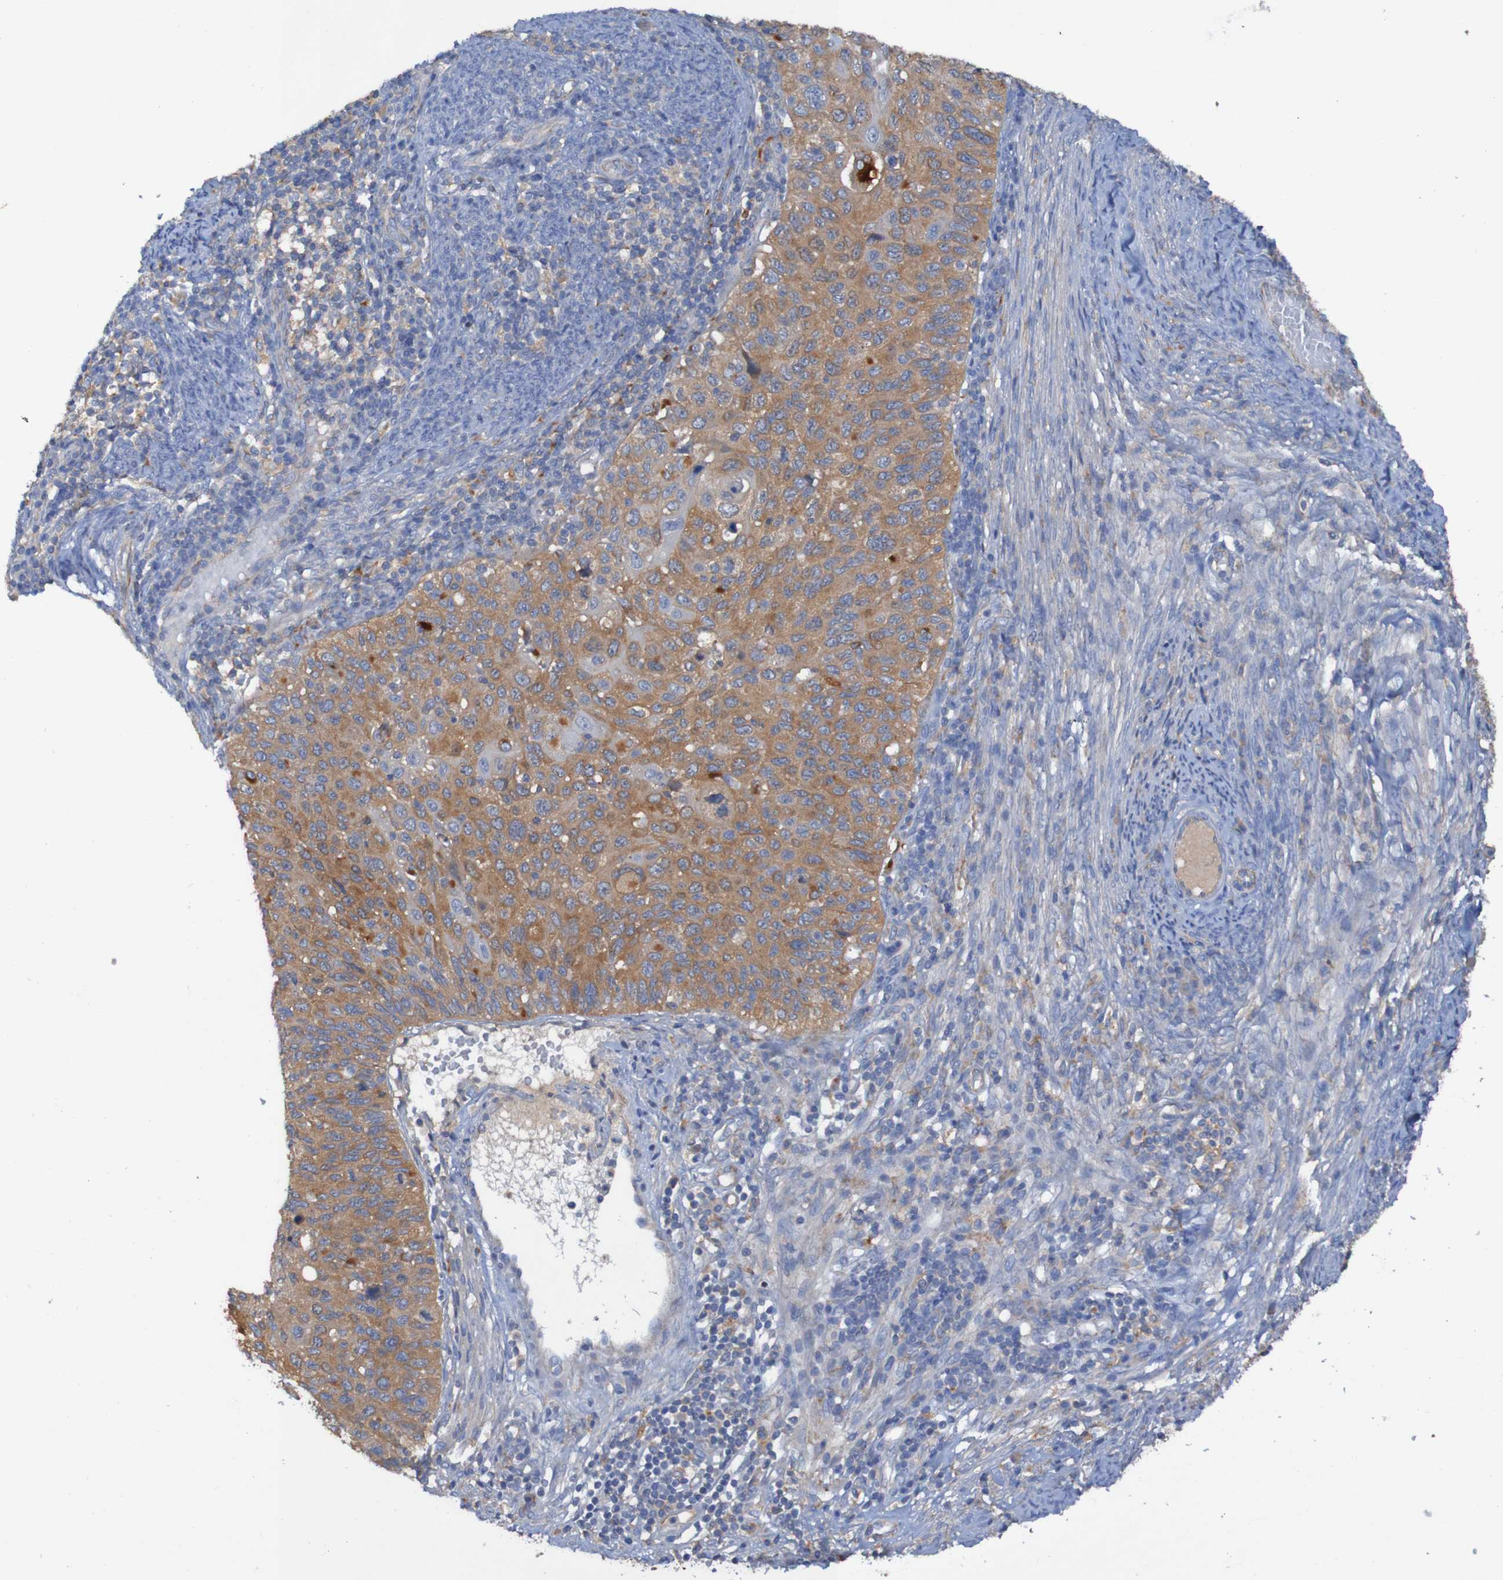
{"staining": {"intensity": "moderate", "quantity": ">75%", "location": "cytoplasmic/membranous"}, "tissue": "cervical cancer", "cell_type": "Tumor cells", "image_type": "cancer", "snomed": [{"axis": "morphology", "description": "Squamous cell carcinoma, NOS"}, {"axis": "topography", "description": "Cervix"}], "caption": "Immunohistochemical staining of cervical cancer (squamous cell carcinoma) displays moderate cytoplasmic/membranous protein positivity in approximately >75% of tumor cells.", "gene": "ARHGEF16", "patient": {"sex": "female", "age": 70}}